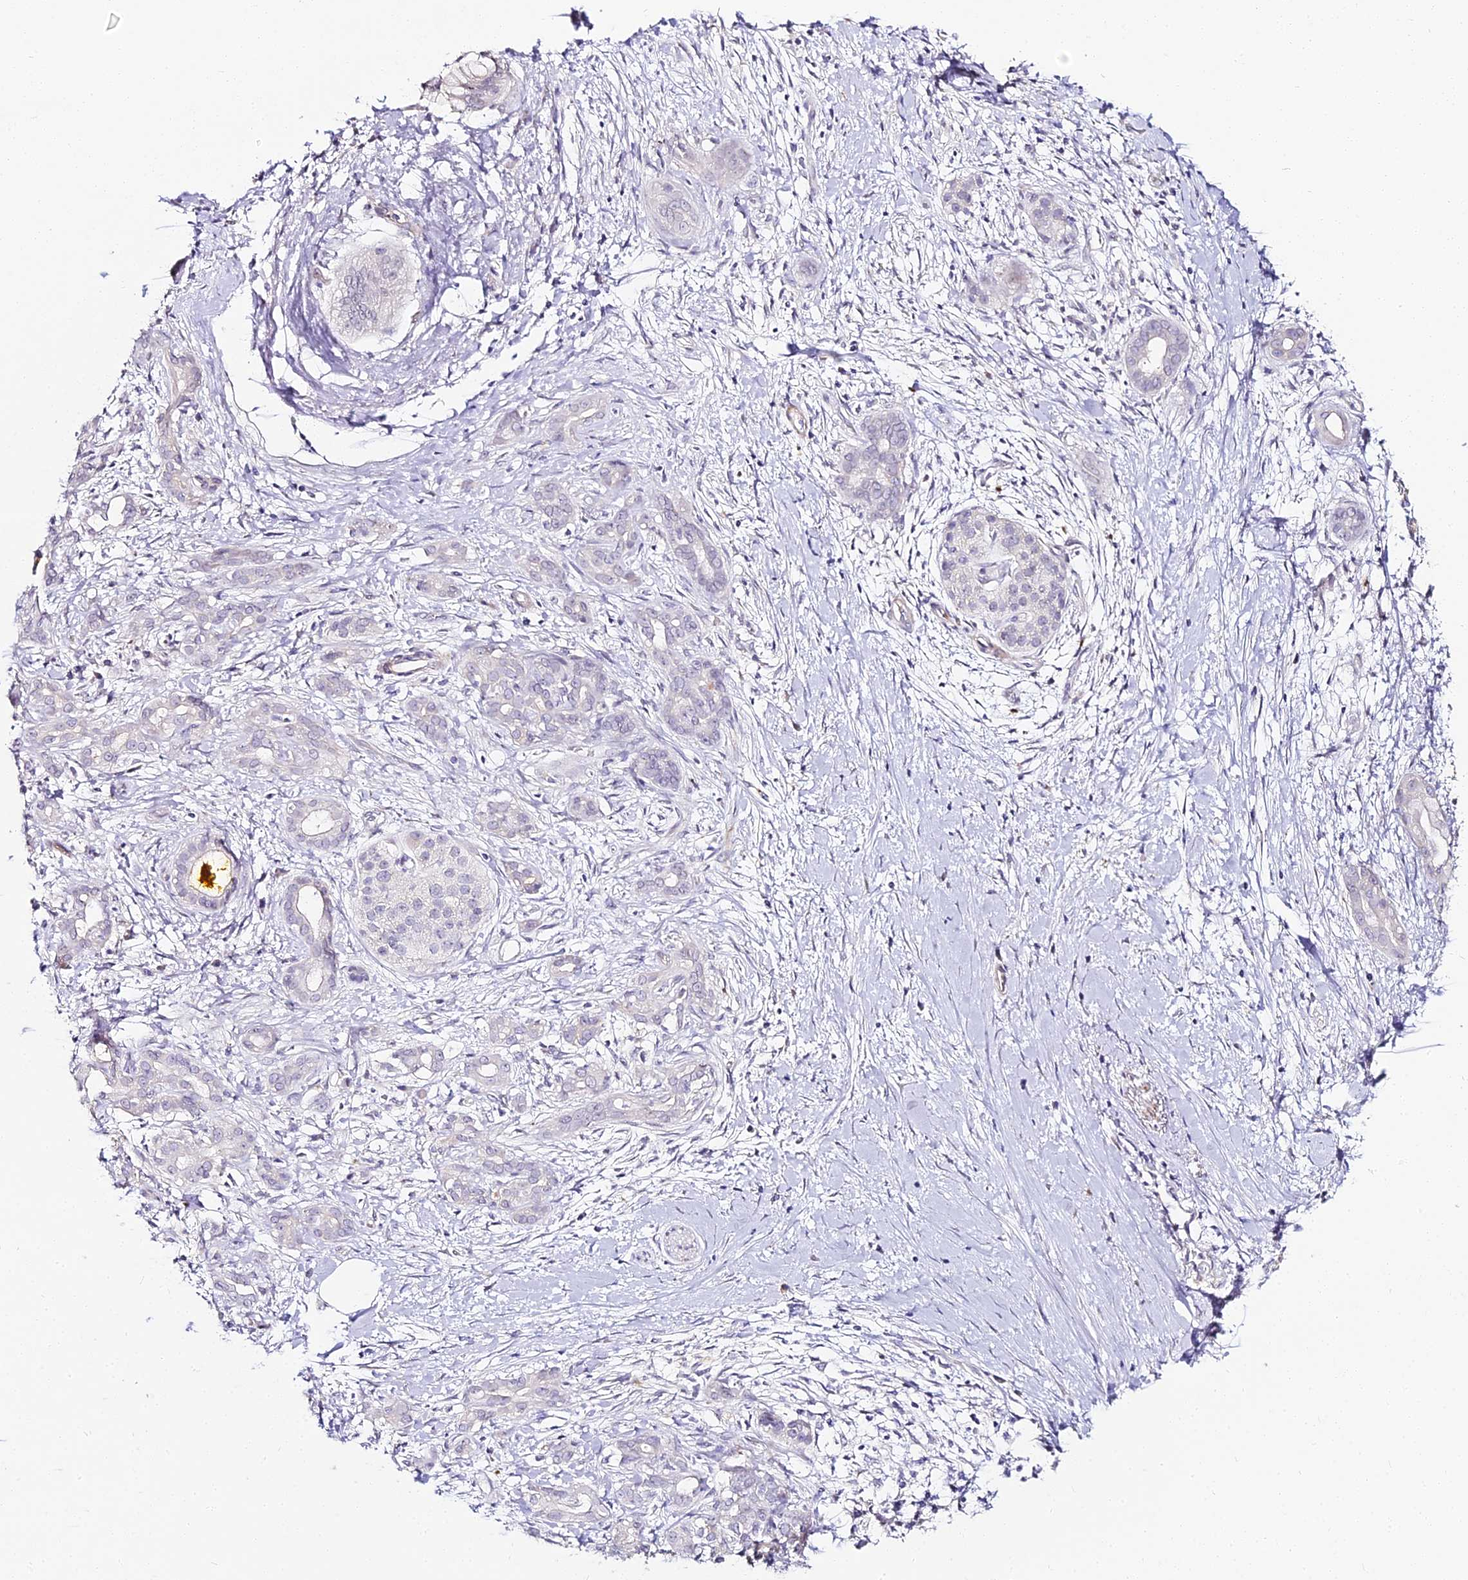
{"staining": {"intensity": "negative", "quantity": "none", "location": "none"}, "tissue": "pancreatic cancer", "cell_type": "Tumor cells", "image_type": "cancer", "snomed": [{"axis": "morphology", "description": "Adenocarcinoma, NOS"}, {"axis": "topography", "description": "Pancreas"}], "caption": "Pancreatic cancer was stained to show a protein in brown. There is no significant positivity in tumor cells. The staining was performed using DAB (3,3'-diaminobenzidine) to visualize the protein expression in brown, while the nuclei were stained in blue with hematoxylin (Magnification: 20x).", "gene": "ALPG", "patient": {"sex": "male", "age": 58}}